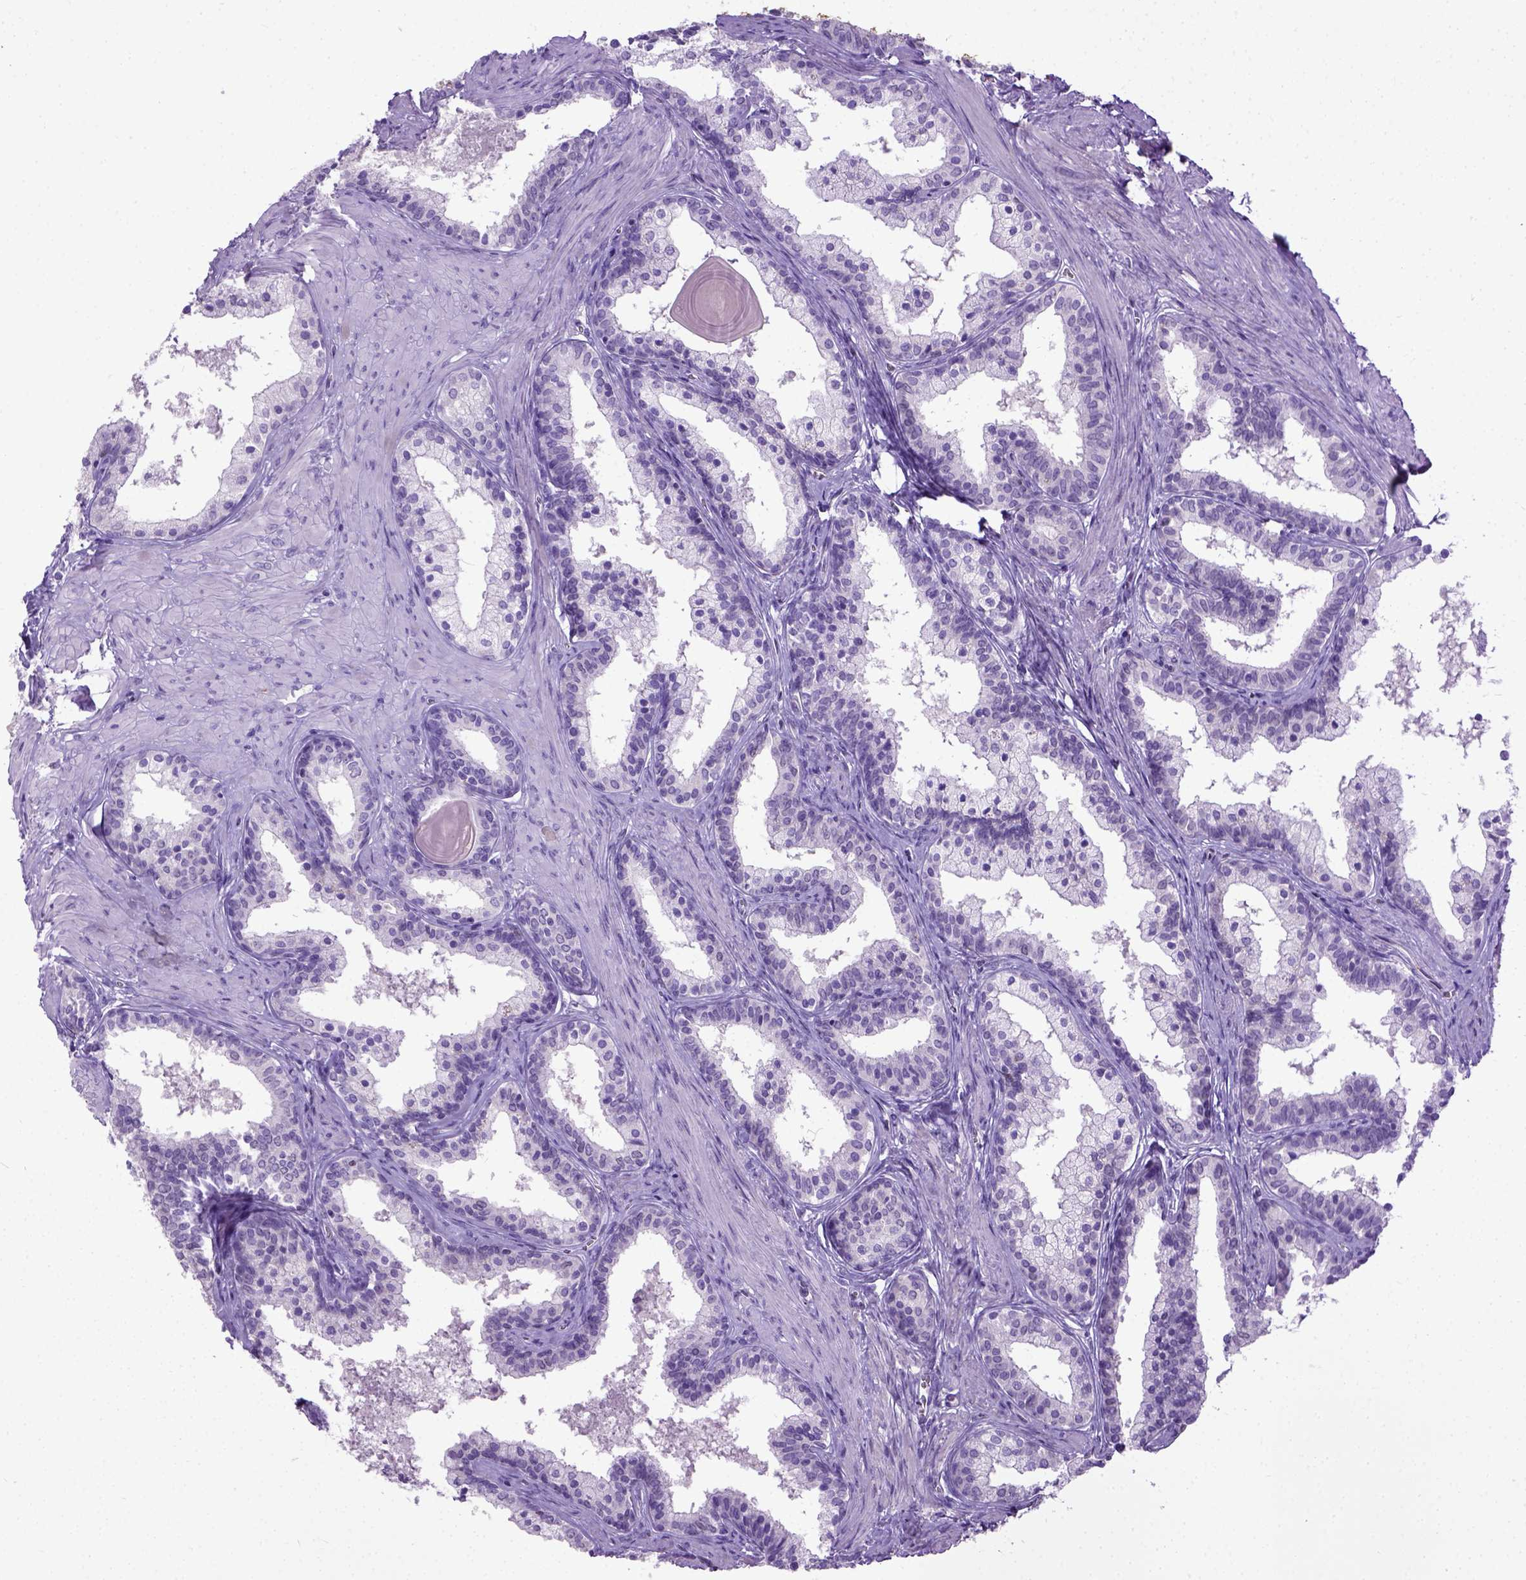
{"staining": {"intensity": "negative", "quantity": "none", "location": "none"}, "tissue": "prostate", "cell_type": "Glandular cells", "image_type": "normal", "snomed": [{"axis": "morphology", "description": "Normal tissue, NOS"}, {"axis": "topography", "description": "Prostate"}], "caption": "Micrograph shows no significant protein expression in glandular cells of benign prostate.", "gene": "ADAMTS8", "patient": {"sex": "male", "age": 61}}